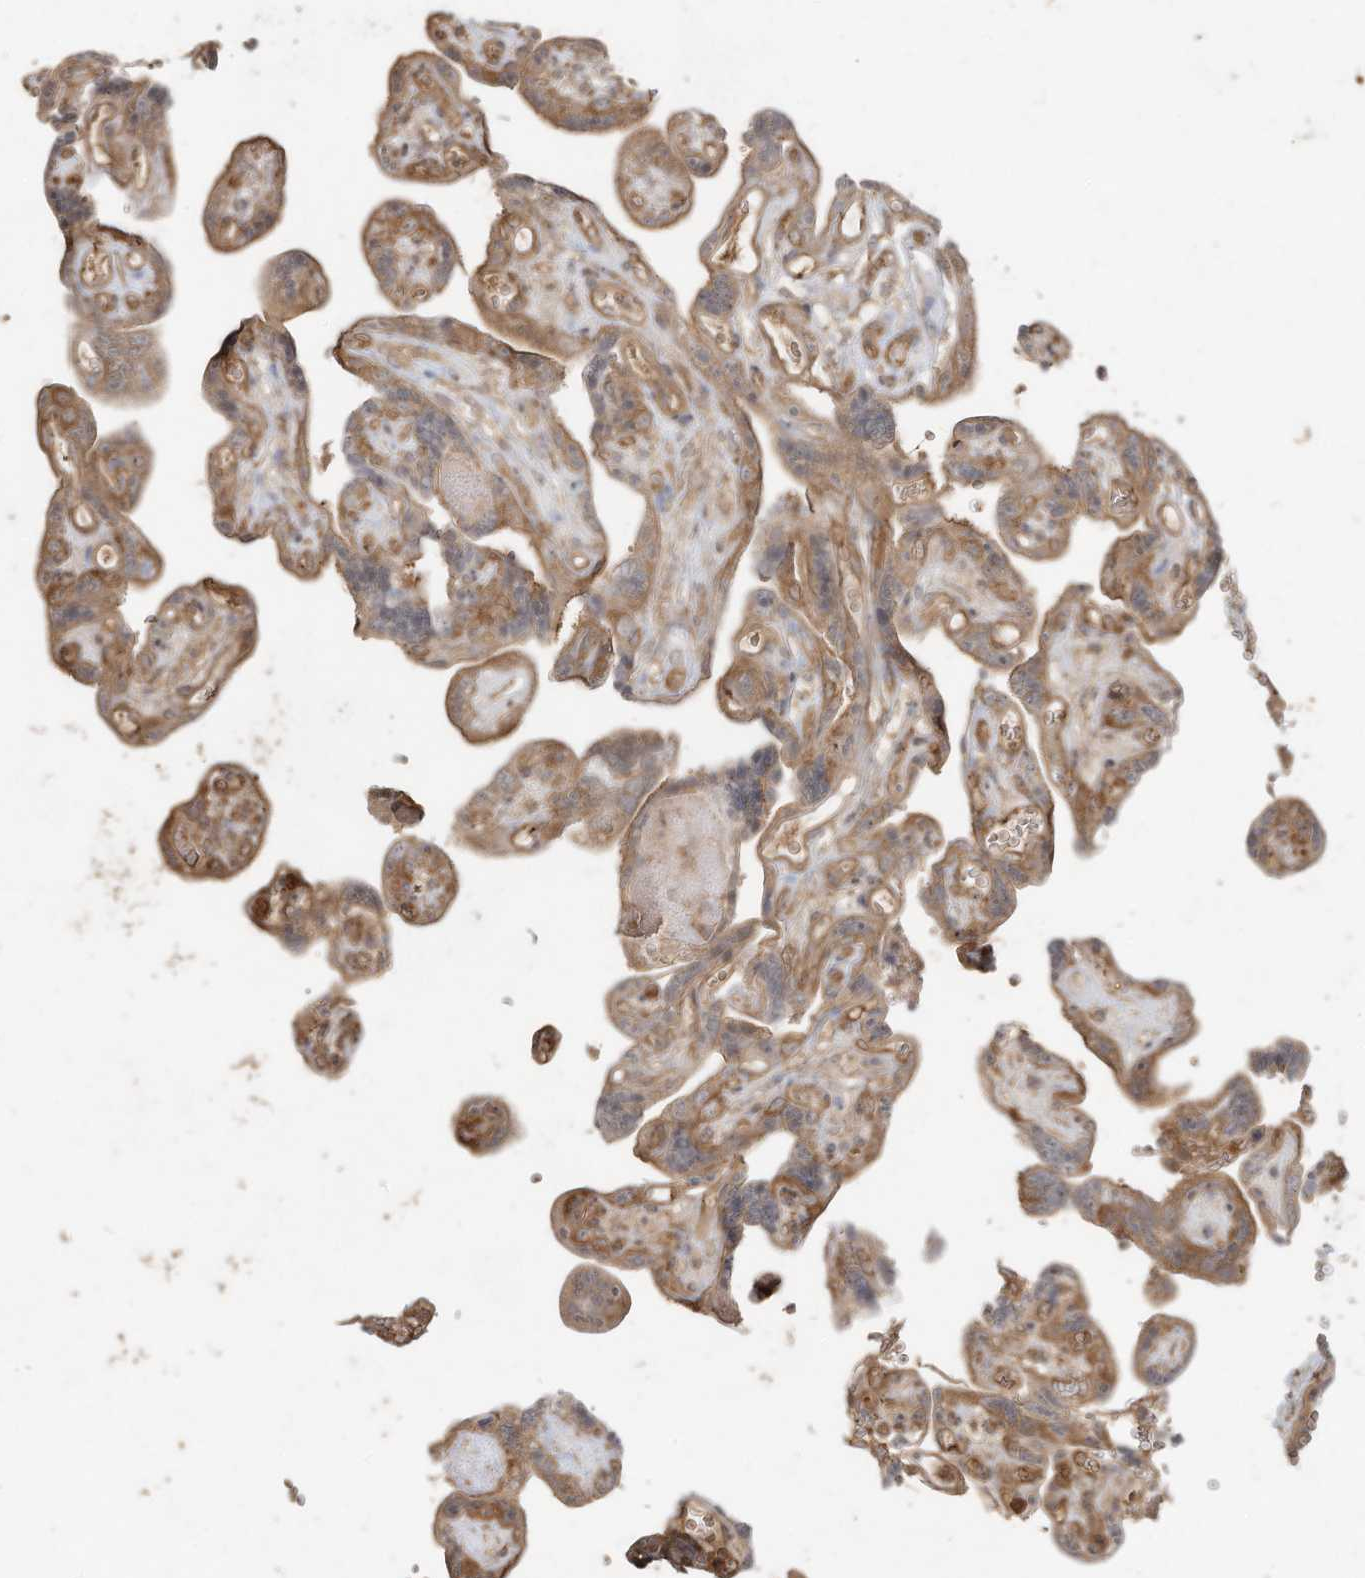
{"staining": {"intensity": "moderate", "quantity": ">75%", "location": "cytoplasmic/membranous"}, "tissue": "placenta", "cell_type": "Decidual cells", "image_type": "normal", "snomed": [{"axis": "morphology", "description": "Normal tissue, NOS"}, {"axis": "topography", "description": "Placenta"}], "caption": "Protein staining displays moderate cytoplasmic/membranous positivity in about >75% of decidual cells in benign placenta.", "gene": "DYNC1I2", "patient": {"sex": "female", "age": 30}}